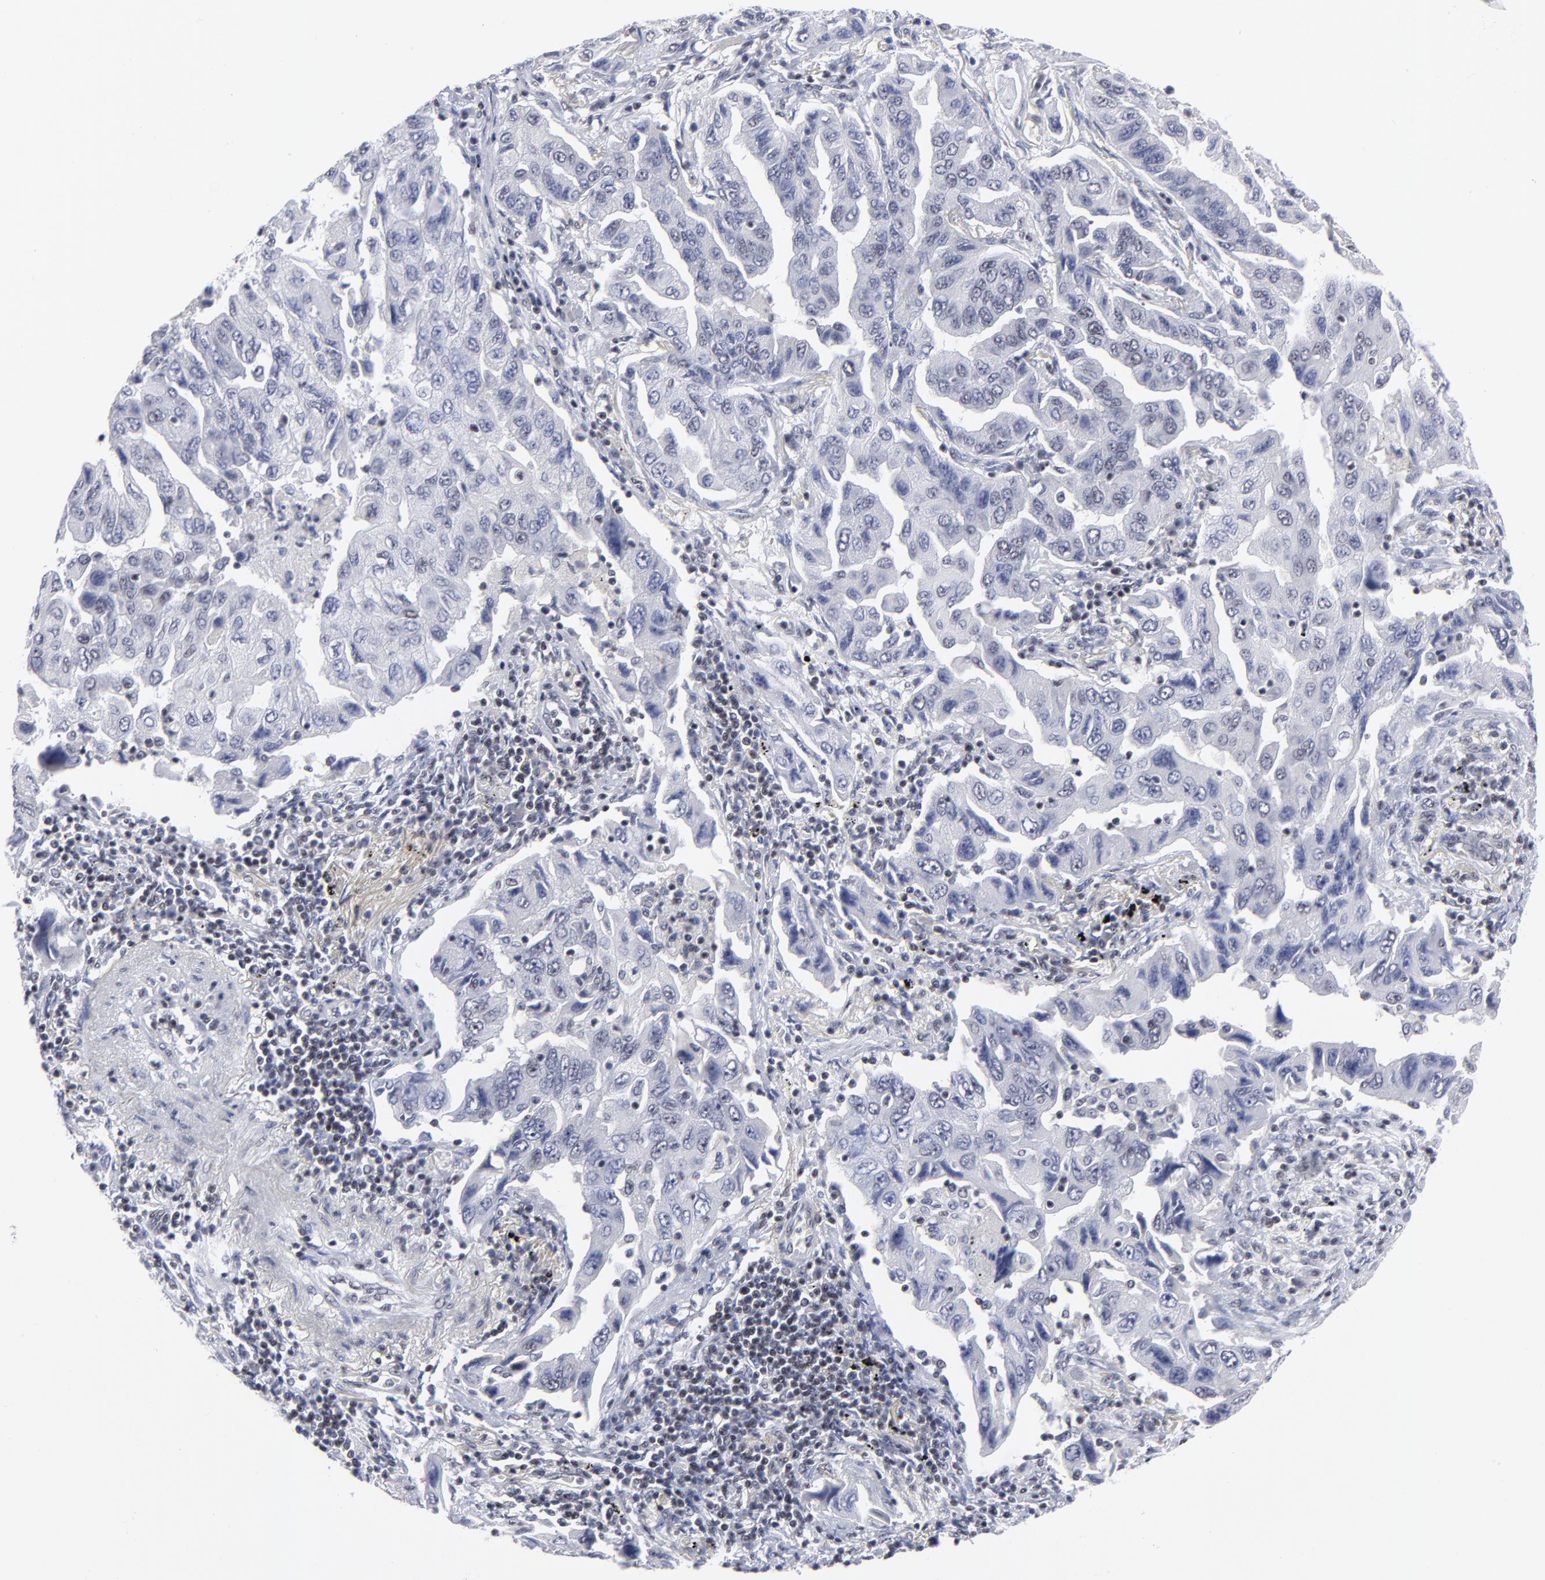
{"staining": {"intensity": "negative", "quantity": "none", "location": "none"}, "tissue": "lung cancer", "cell_type": "Tumor cells", "image_type": "cancer", "snomed": [{"axis": "morphology", "description": "Adenocarcinoma, NOS"}, {"axis": "topography", "description": "Lung"}], "caption": "Image shows no significant protein positivity in tumor cells of lung adenocarcinoma.", "gene": "SP2", "patient": {"sex": "female", "age": 65}}